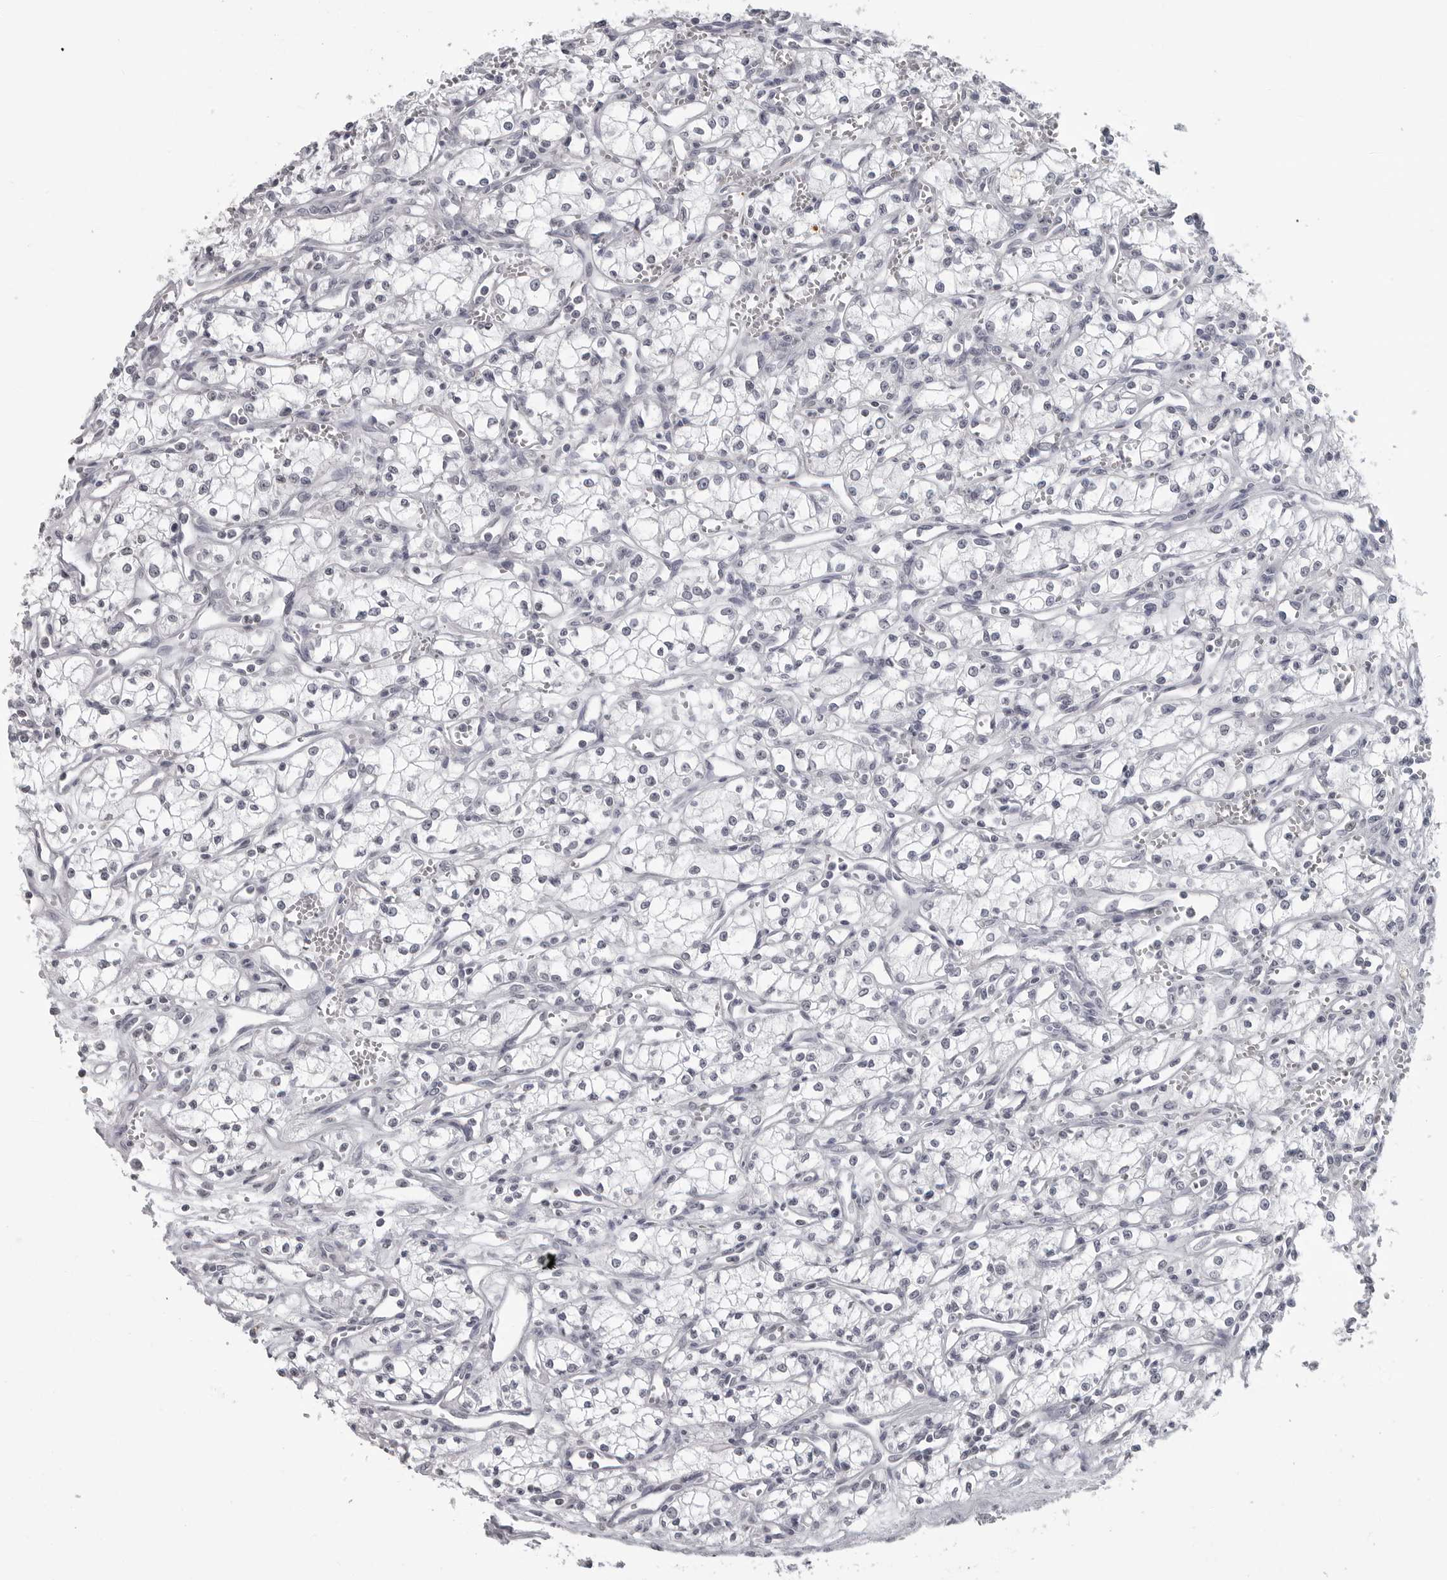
{"staining": {"intensity": "negative", "quantity": "none", "location": "none"}, "tissue": "renal cancer", "cell_type": "Tumor cells", "image_type": "cancer", "snomed": [{"axis": "morphology", "description": "Adenocarcinoma, NOS"}, {"axis": "topography", "description": "Kidney"}], "caption": "DAB immunohistochemical staining of renal cancer (adenocarcinoma) displays no significant expression in tumor cells.", "gene": "DDX54", "patient": {"sex": "male", "age": 59}}